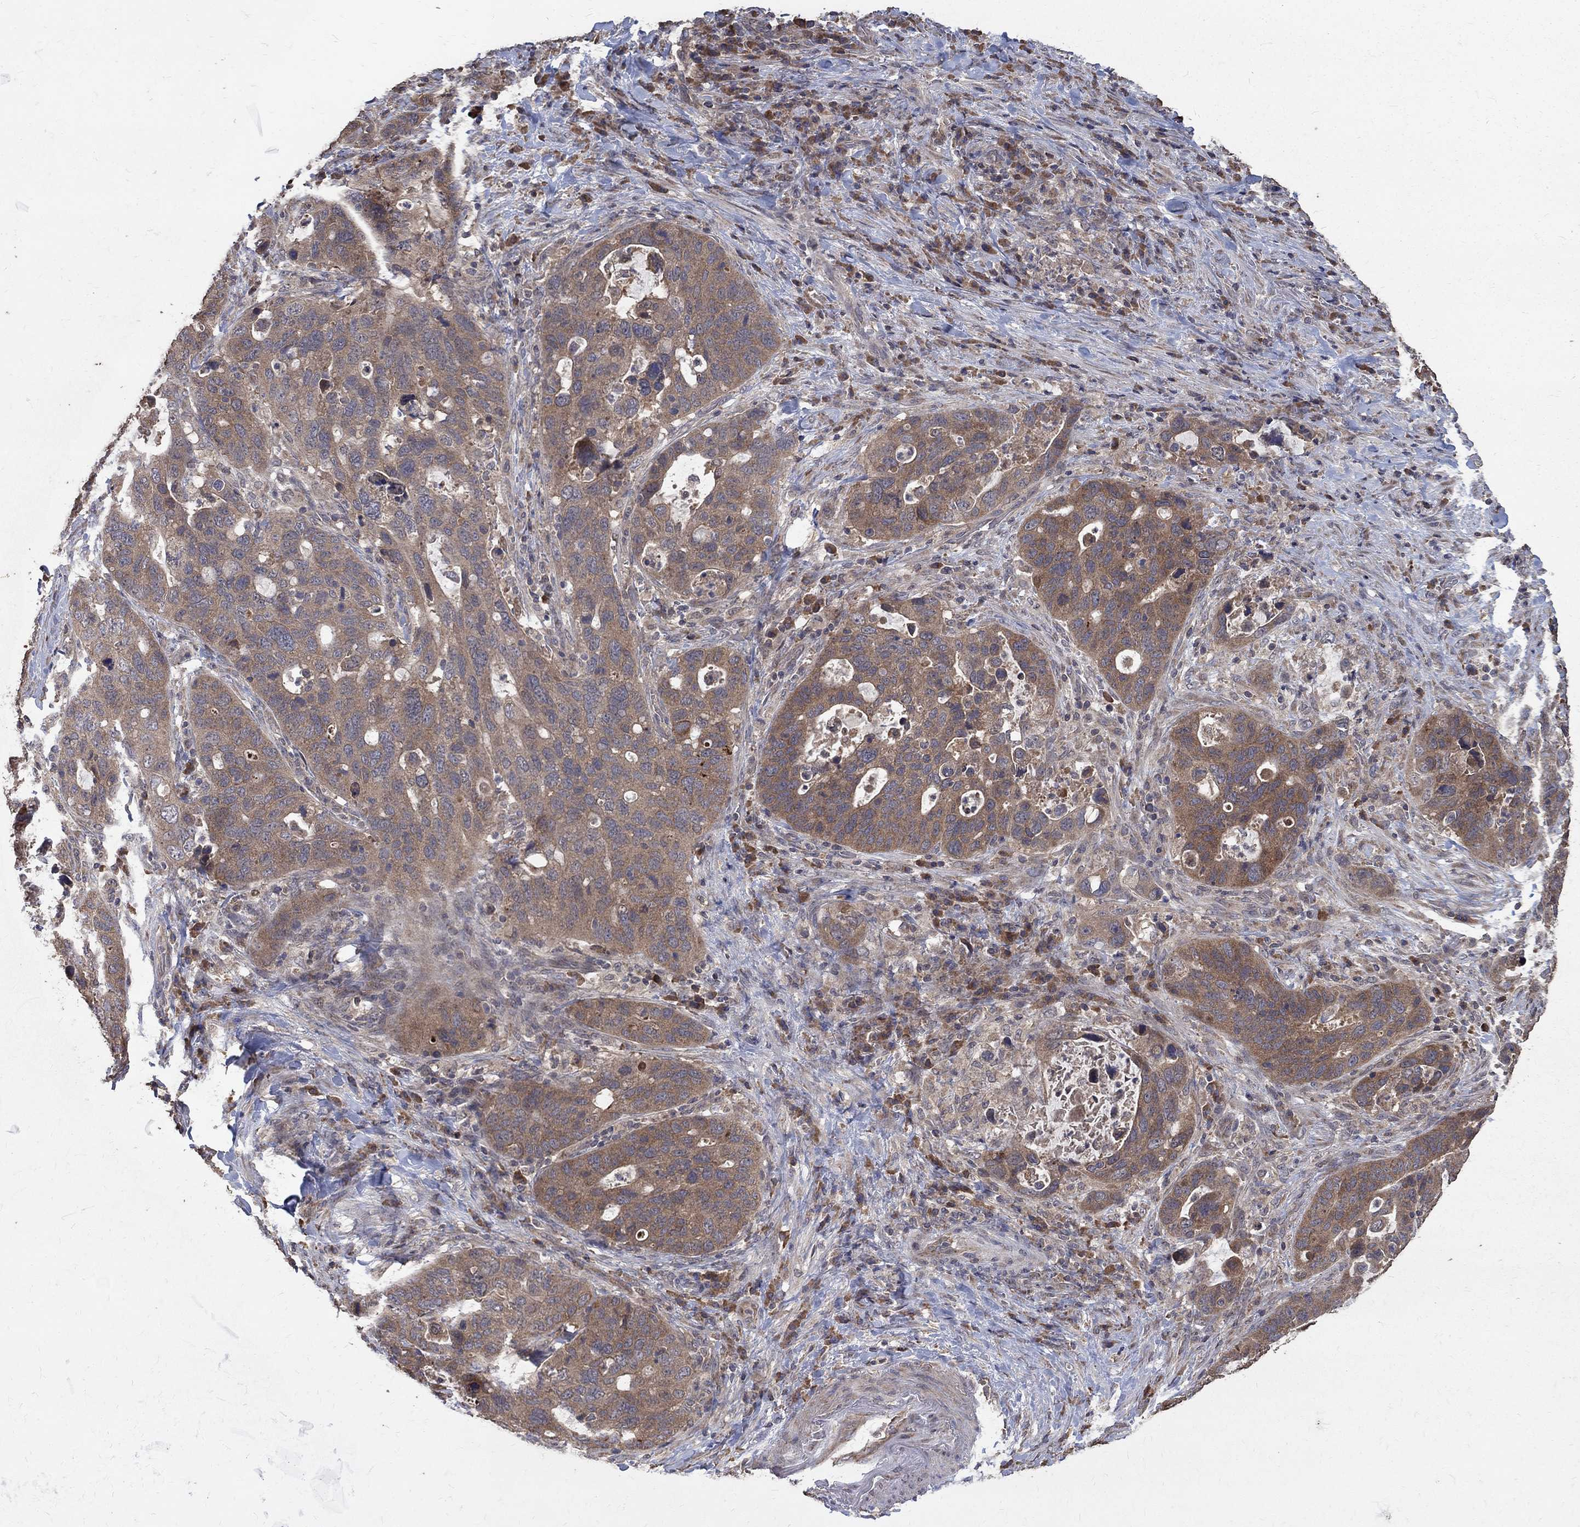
{"staining": {"intensity": "moderate", "quantity": "25%-75%", "location": "cytoplasmic/membranous"}, "tissue": "stomach cancer", "cell_type": "Tumor cells", "image_type": "cancer", "snomed": [{"axis": "morphology", "description": "Adenocarcinoma, NOS"}, {"axis": "topography", "description": "Stomach"}], "caption": "A photomicrograph showing moderate cytoplasmic/membranous positivity in about 25%-75% of tumor cells in adenocarcinoma (stomach), as visualized by brown immunohistochemical staining.", "gene": "C17orf75", "patient": {"sex": "male", "age": 54}}